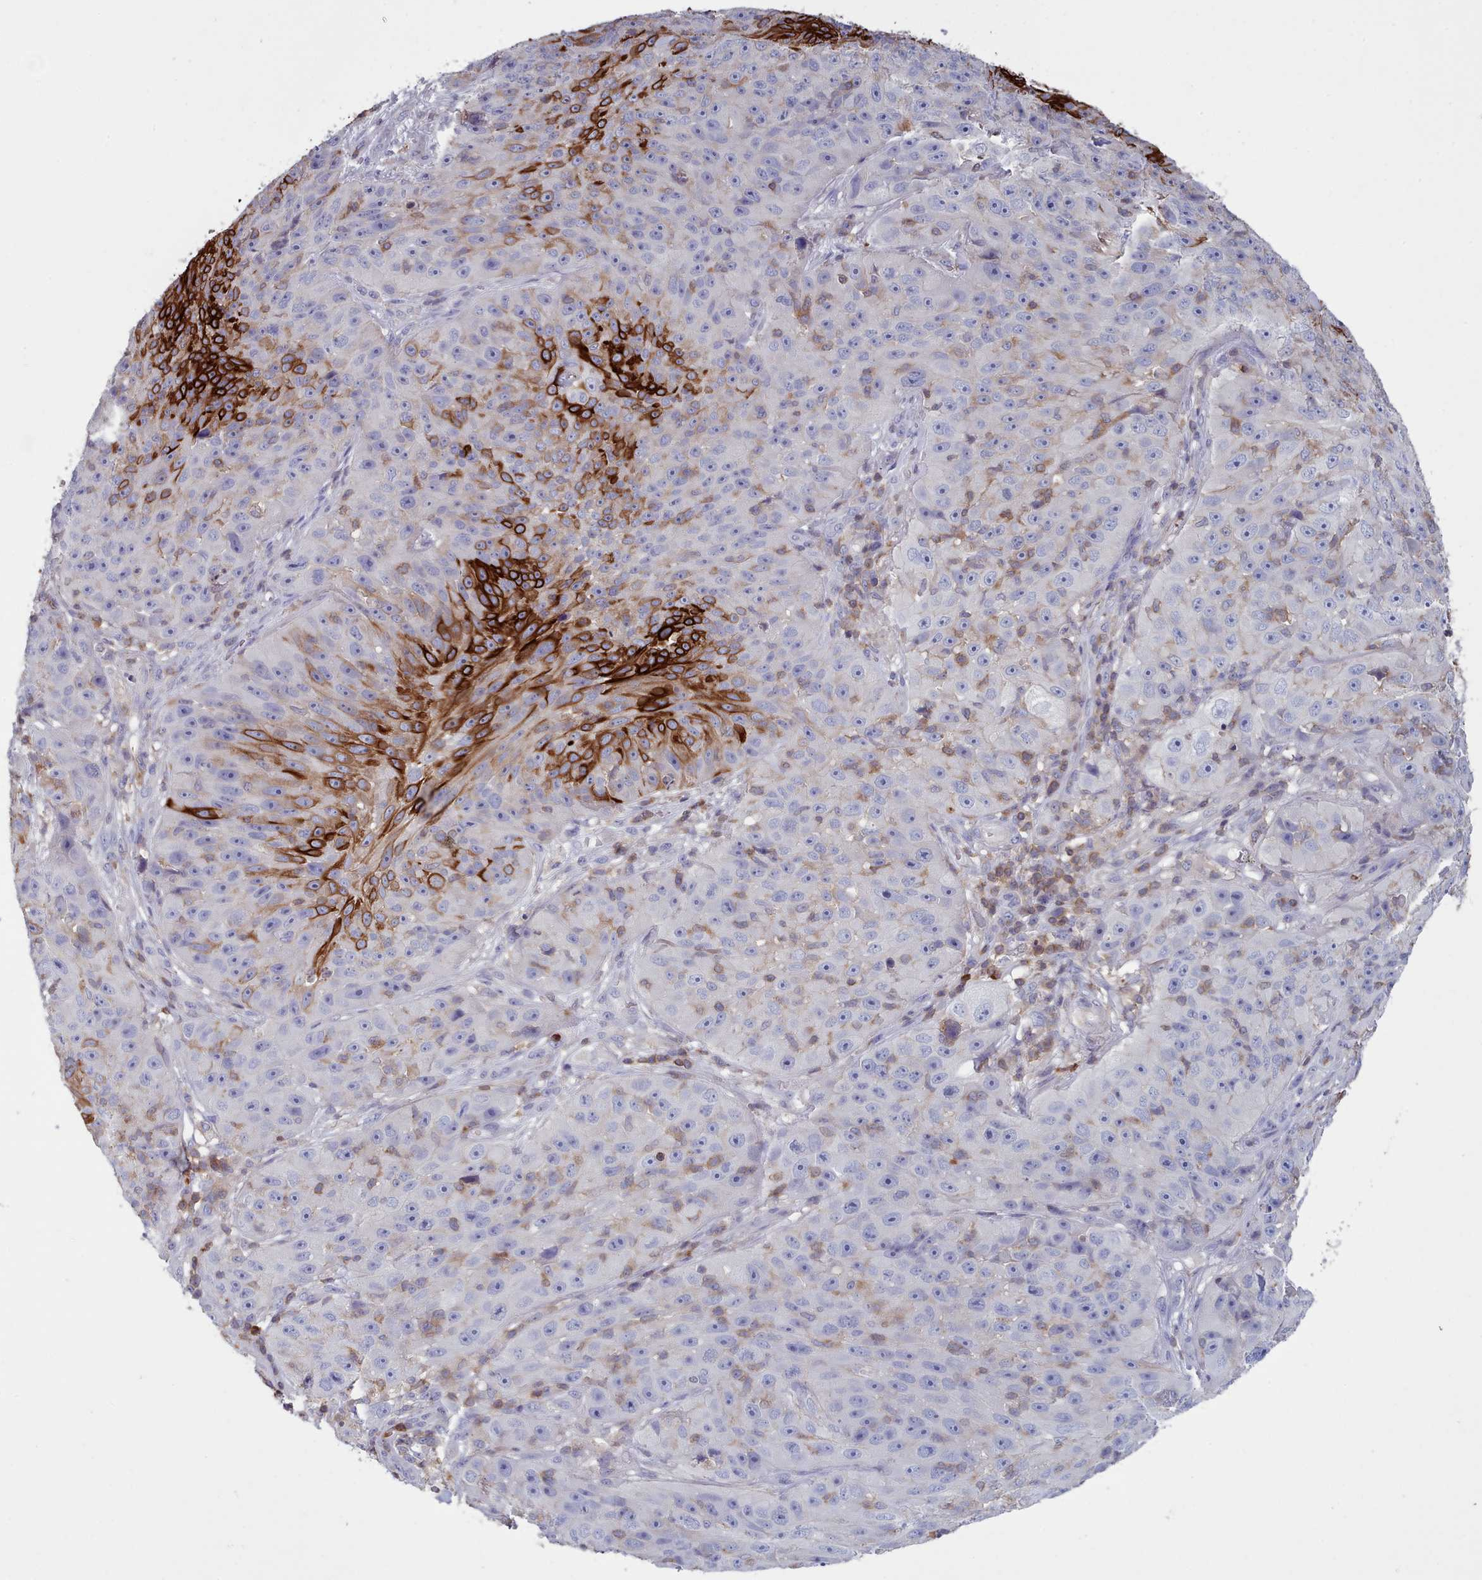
{"staining": {"intensity": "strong", "quantity": "<25%", "location": "cytoplasmic/membranous"}, "tissue": "skin cancer", "cell_type": "Tumor cells", "image_type": "cancer", "snomed": [{"axis": "morphology", "description": "Squamous cell carcinoma, NOS"}, {"axis": "topography", "description": "Skin"}], "caption": "Human squamous cell carcinoma (skin) stained with a brown dye shows strong cytoplasmic/membranous positive staining in about <25% of tumor cells.", "gene": "RAC2", "patient": {"sex": "female", "age": 87}}